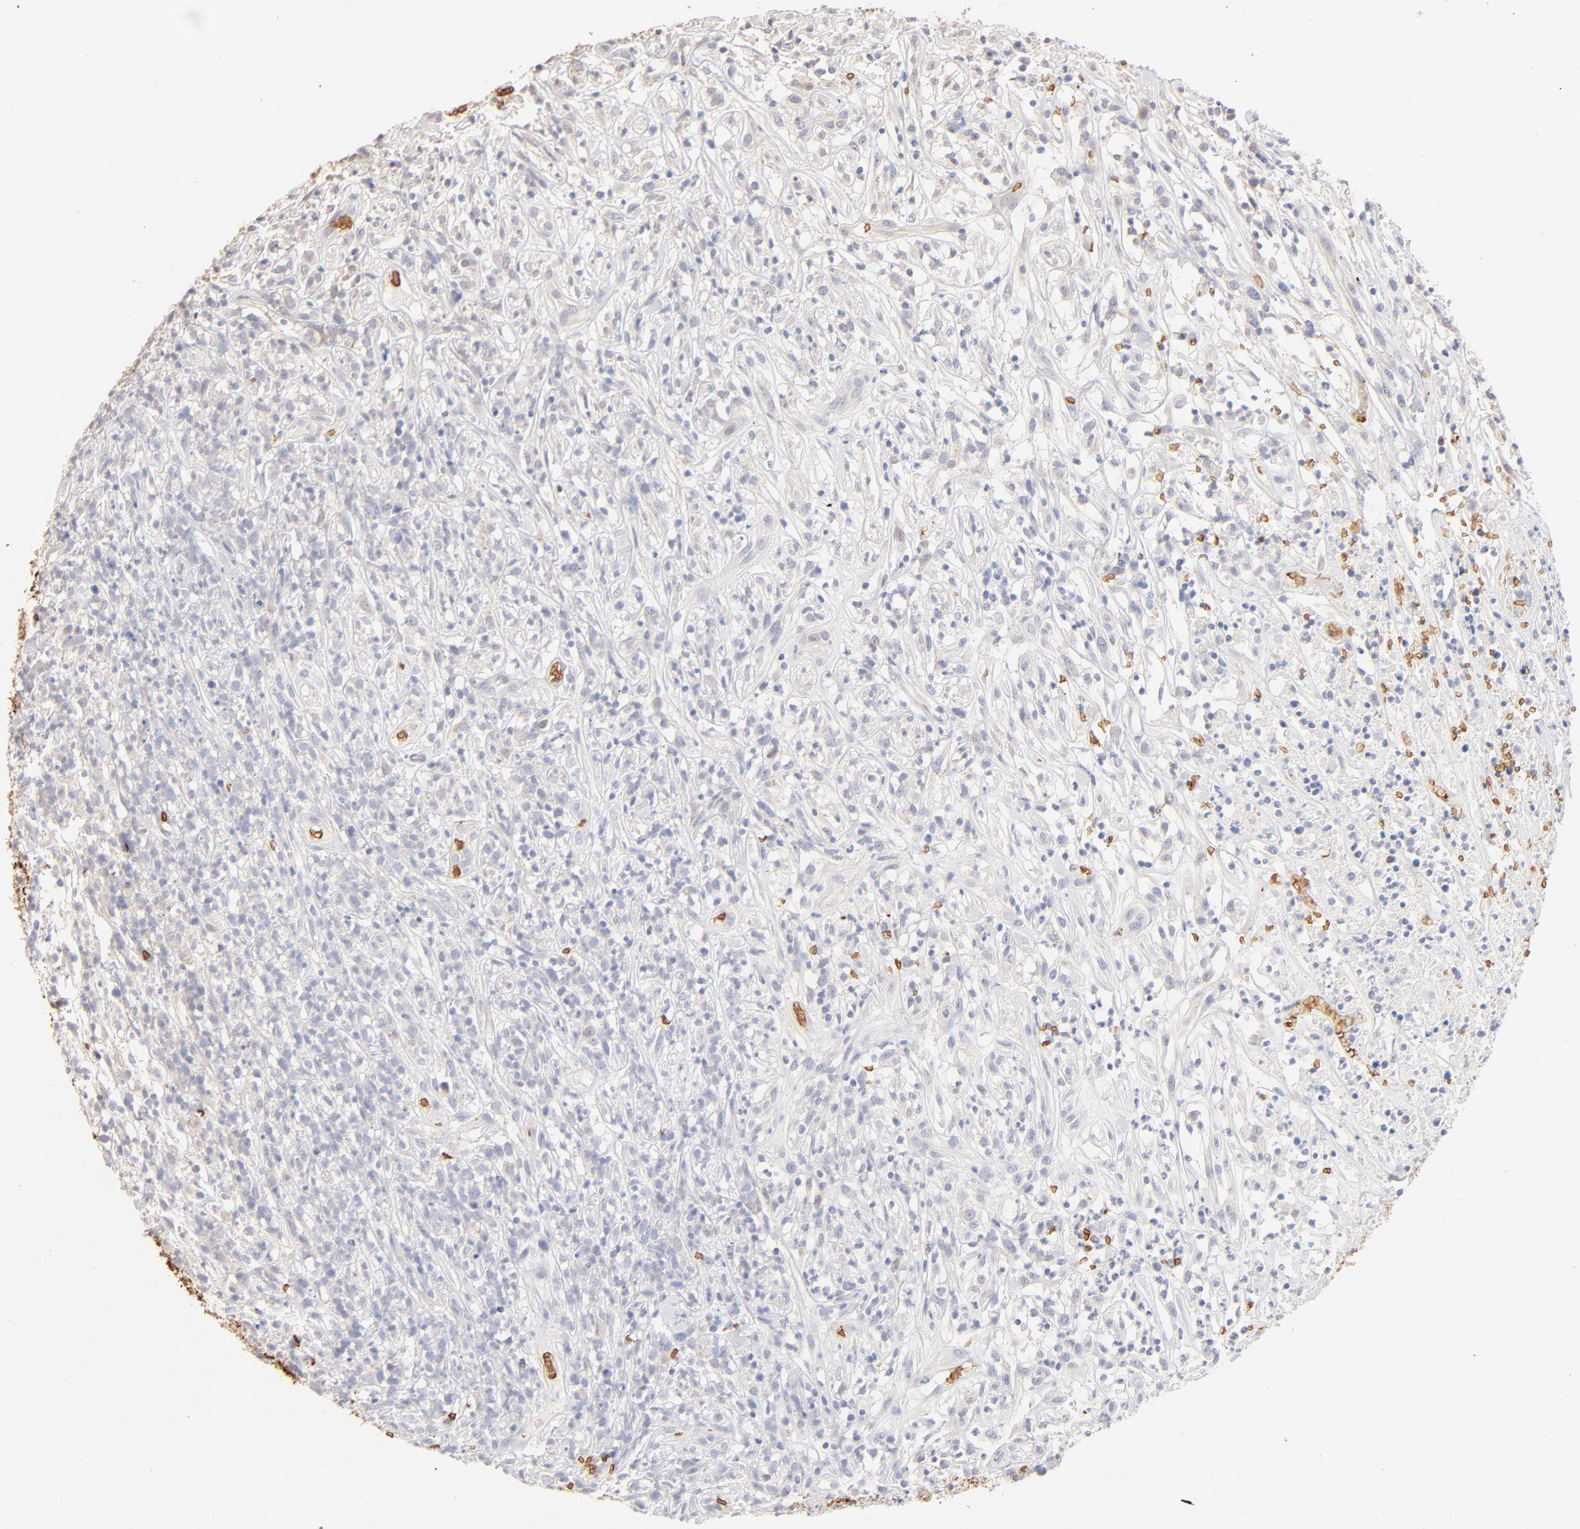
{"staining": {"intensity": "negative", "quantity": "none", "location": "none"}, "tissue": "lymphoma", "cell_type": "Tumor cells", "image_type": "cancer", "snomed": [{"axis": "morphology", "description": "Malignant lymphoma, non-Hodgkin's type, High grade"}, {"axis": "topography", "description": "Lymph node"}], "caption": "A high-resolution micrograph shows IHC staining of malignant lymphoma, non-Hodgkin's type (high-grade), which reveals no significant expression in tumor cells.", "gene": "SPTB", "patient": {"sex": "female", "age": 73}}